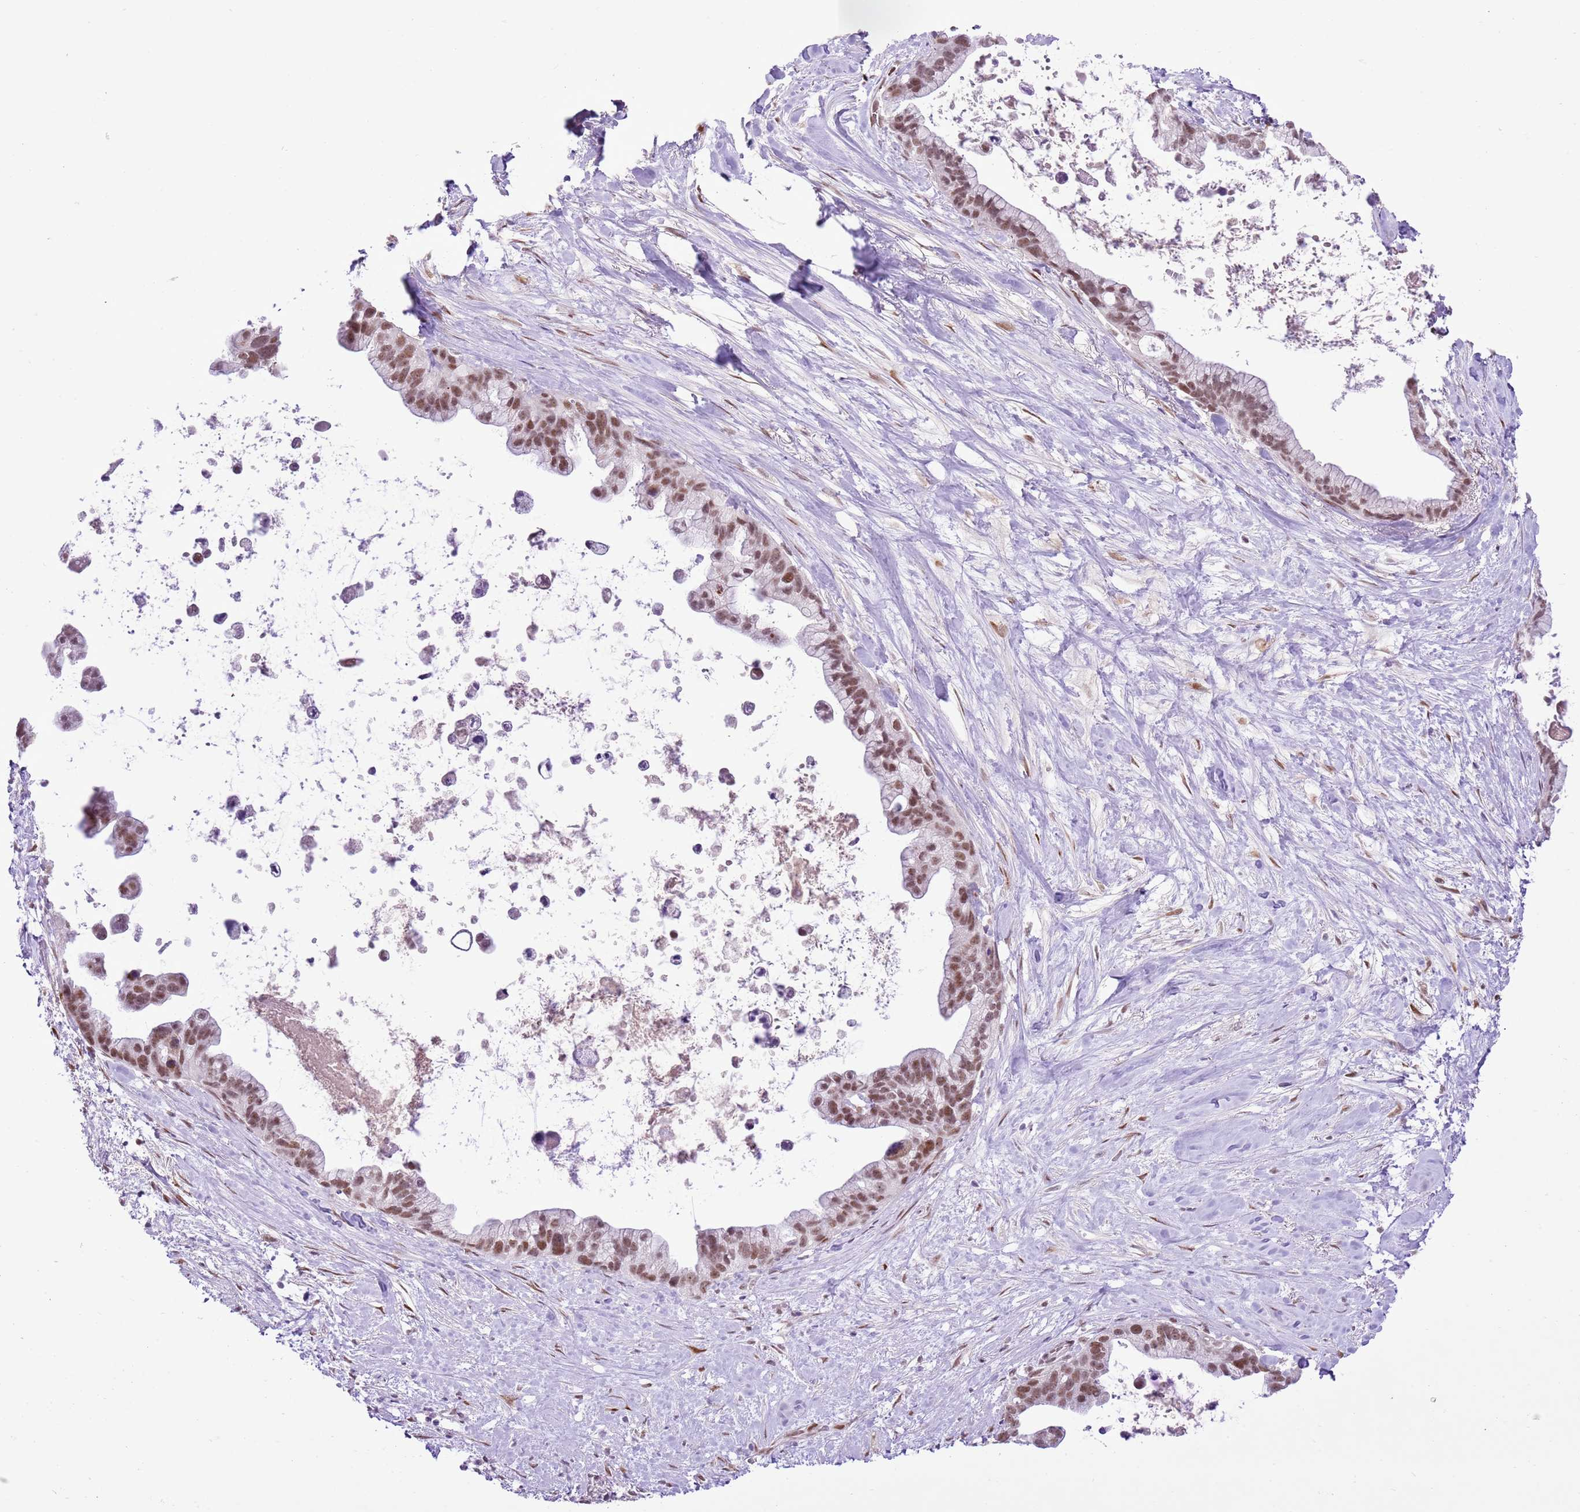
{"staining": {"intensity": "moderate", "quantity": ">75%", "location": "nuclear"}, "tissue": "pancreatic cancer", "cell_type": "Tumor cells", "image_type": "cancer", "snomed": [{"axis": "morphology", "description": "Adenocarcinoma, NOS"}, {"axis": "topography", "description": "Pancreas"}], "caption": "This histopathology image demonstrates adenocarcinoma (pancreatic) stained with IHC to label a protein in brown. The nuclear of tumor cells show moderate positivity for the protein. Nuclei are counter-stained blue.", "gene": "NACC2", "patient": {"sex": "female", "age": 83}}